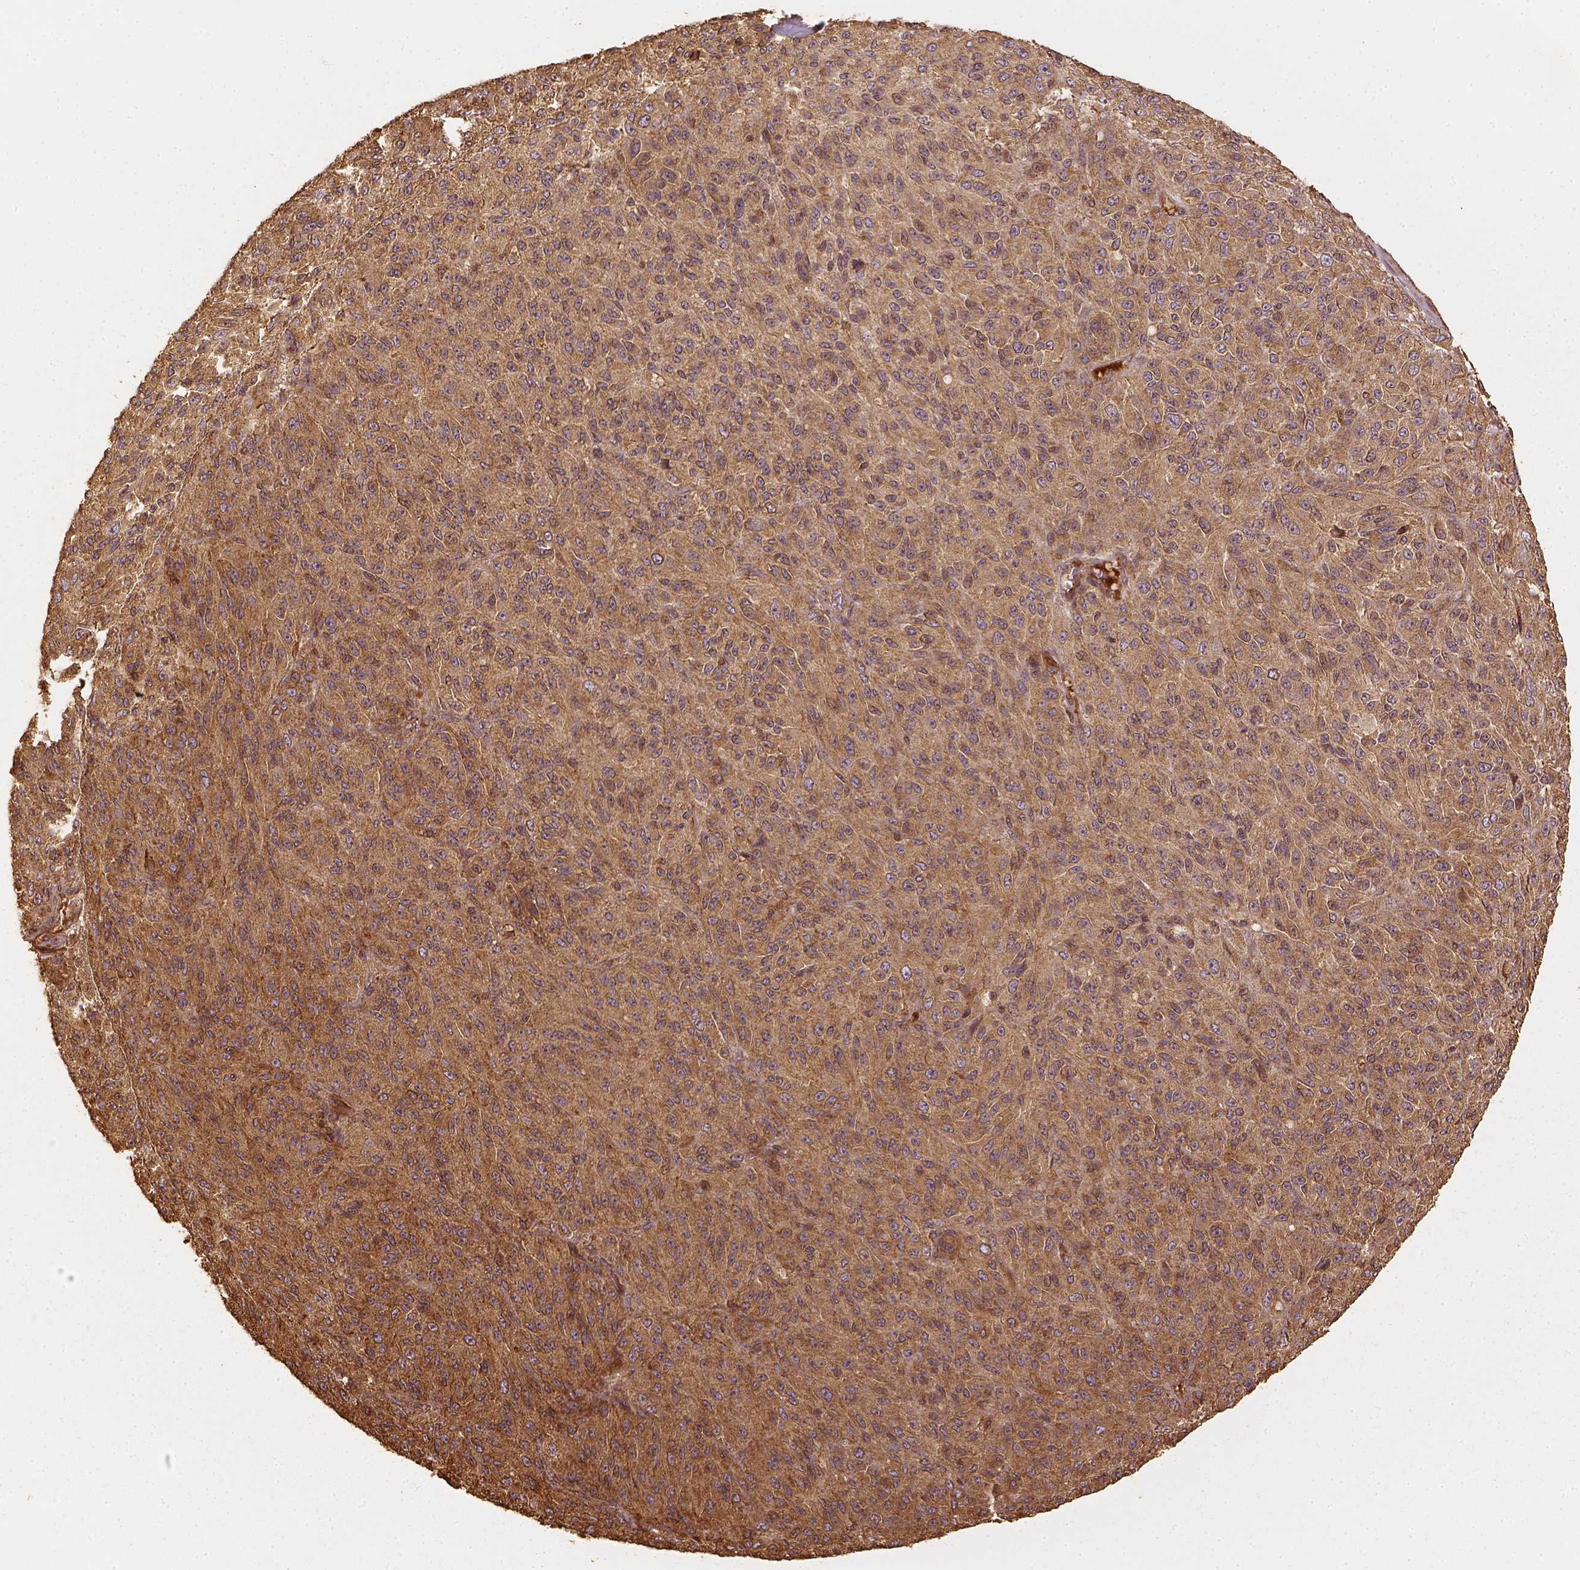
{"staining": {"intensity": "moderate", "quantity": ">75%", "location": "cytoplasmic/membranous"}, "tissue": "melanoma", "cell_type": "Tumor cells", "image_type": "cancer", "snomed": [{"axis": "morphology", "description": "Malignant melanoma, Metastatic site"}, {"axis": "topography", "description": "Brain"}], "caption": "Malignant melanoma (metastatic site) was stained to show a protein in brown. There is medium levels of moderate cytoplasmic/membranous positivity in about >75% of tumor cells.", "gene": "VEGFA", "patient": {"sex": "female", "age": 56}}